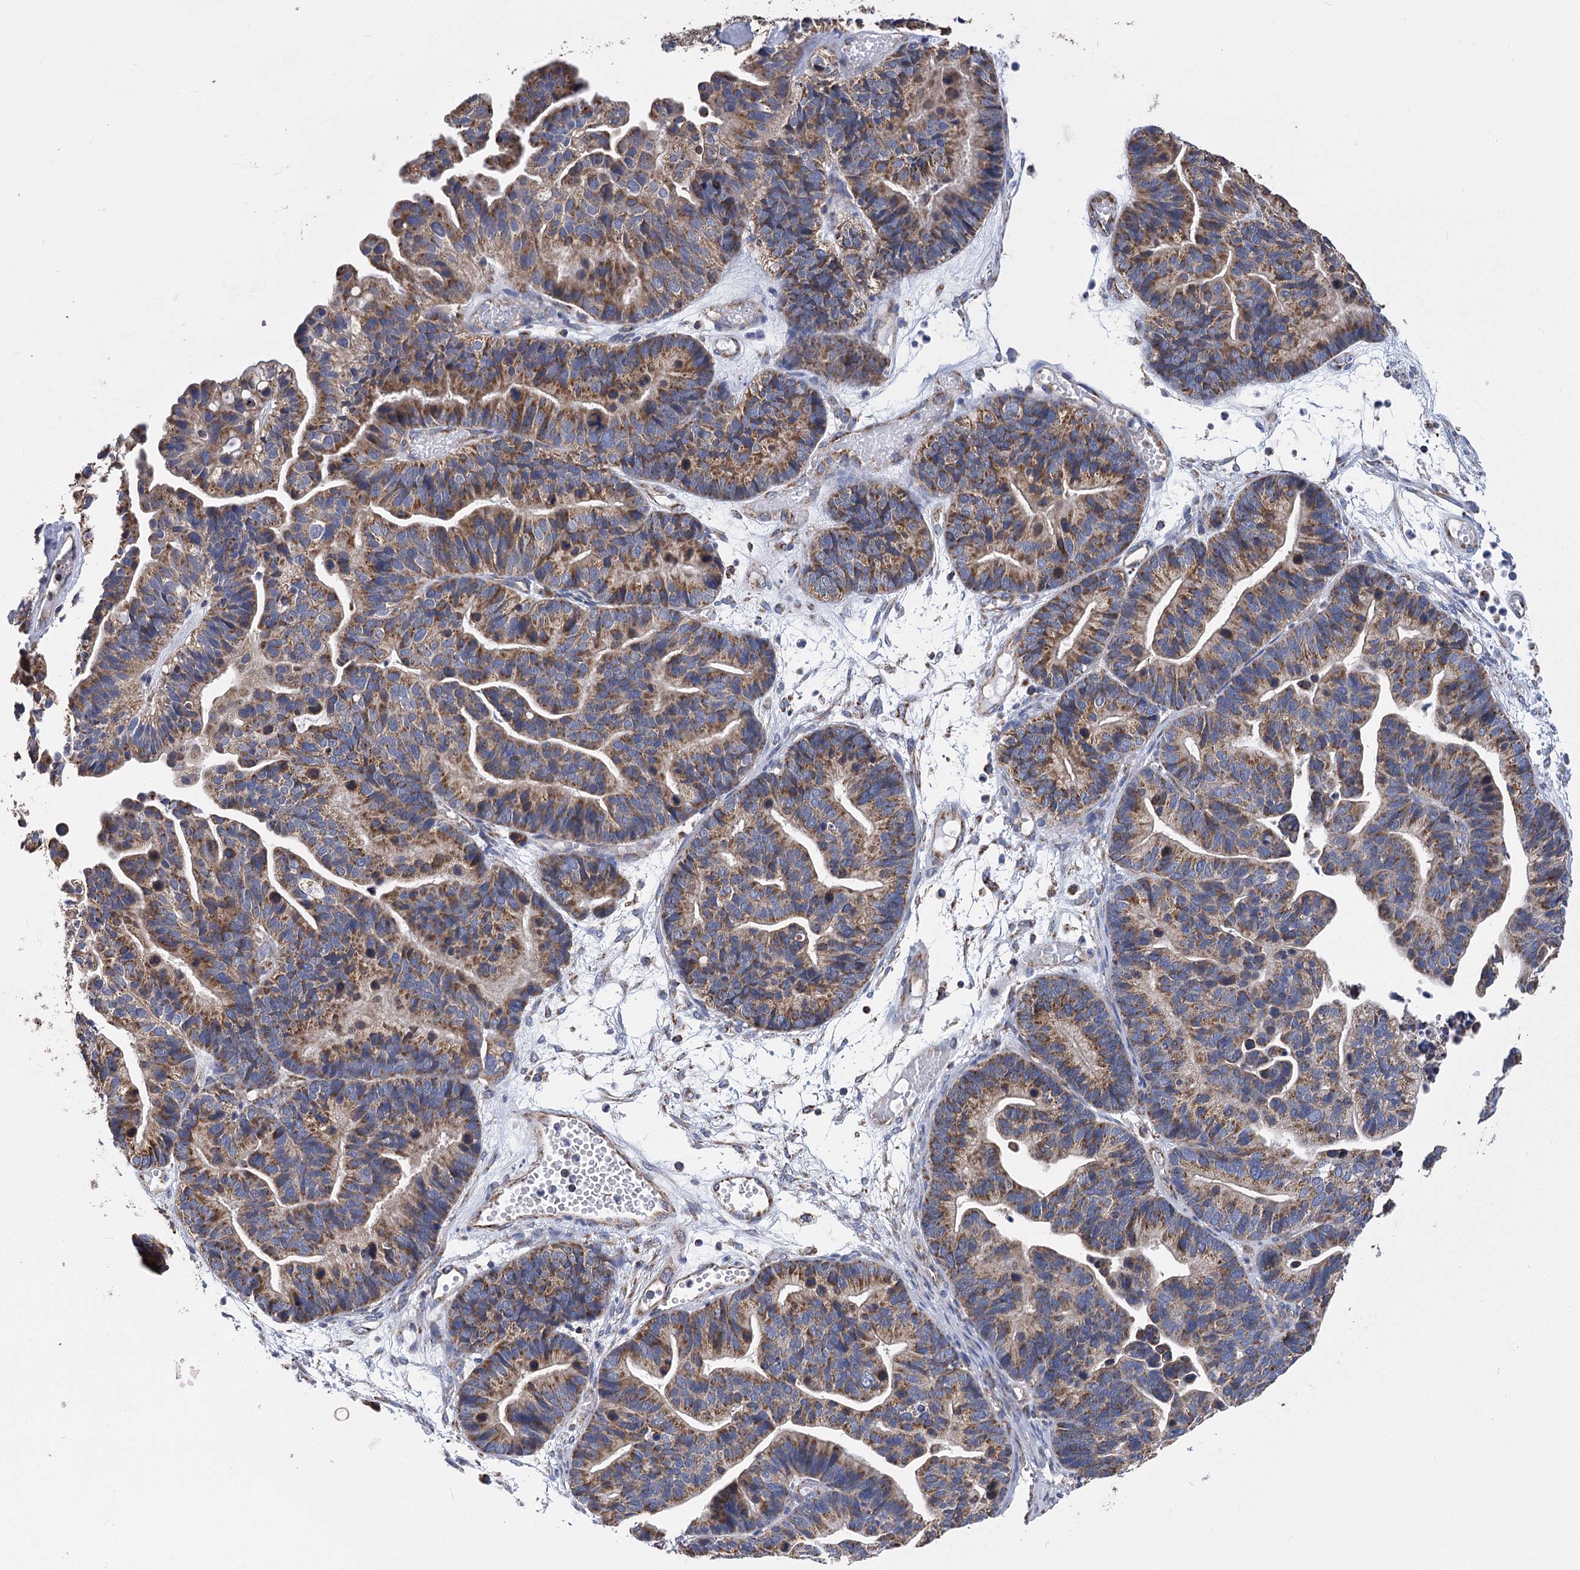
{"staining": {"intensity": "moderate", "quantity": ">75%", "location": "cytoplasmic/membranous"}, "tissue": "ovarian cancer", "cell_type": "Tumor cells", "image_type": "cancer", "snomed": [{"axis": "morphology", "description": "Cystadenocarcinoma, serous, NOS"}, {"axis": "topography", "description": "Ovary"}], "caption": "Moderate cytoplasmic/membranous positivity for a protein is identified in approximately >75% of tumor cells of ovarian cancer (serous cystadenocarcinoma) using IHC.", "gene": "CCDC73", "patient": {"sex": "female", "age": 56}}